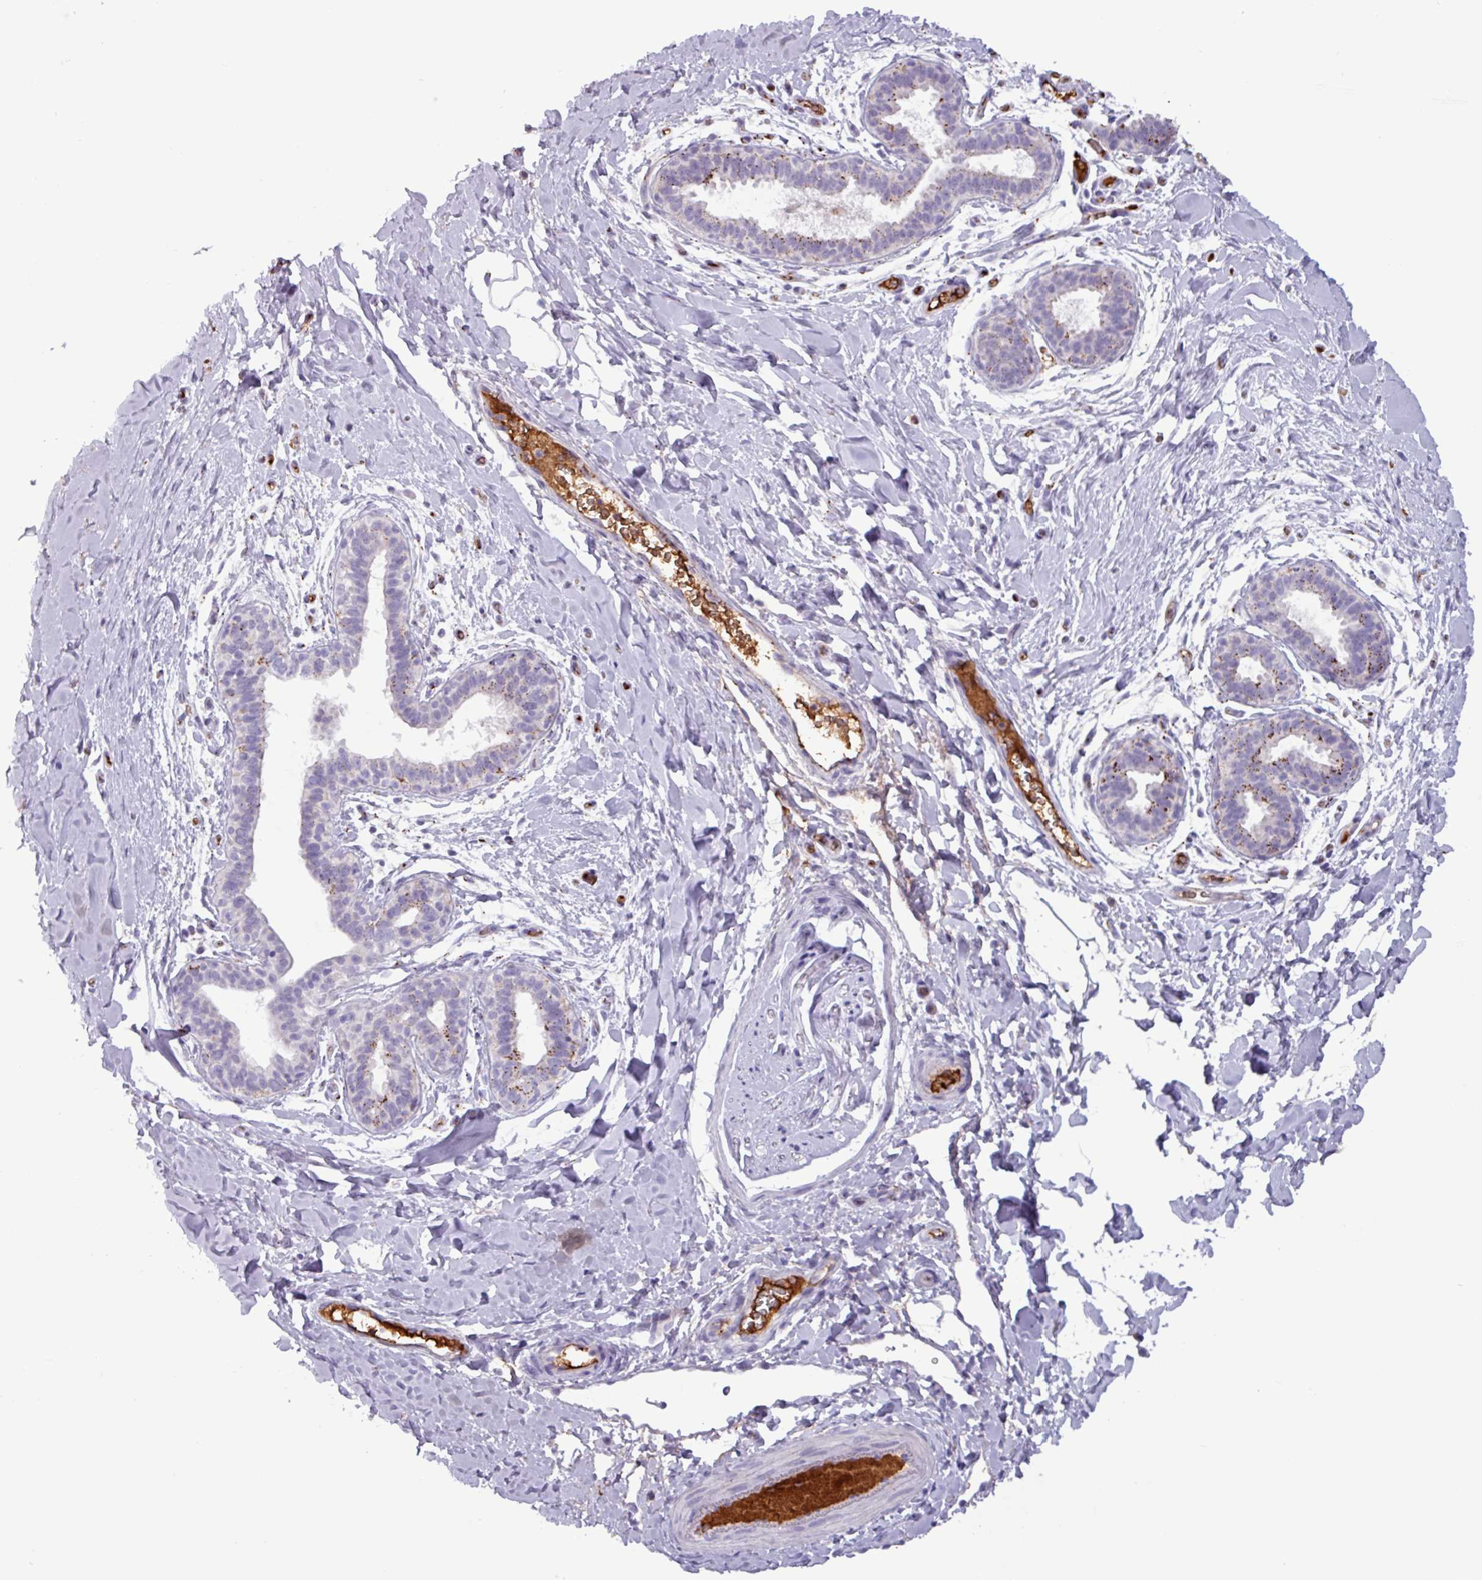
{"staining": {"intensity": "negative", "quantity": "none", "location": "none"}, "tissue": "adipose tissue", "cell_type": "Adipocytes", "image_type": "normal", "snomed": [{"axis": "morphology", "description": "Normal tissue, NOS"}, {"axis": "topography", "description": "Breast"}], "caption": "Immunohistochemistry of normal human adipose tissue reveals no positivity in adipocytes. (DAB (3,3'-diaminobenzidine) IHC visualized using brightfield microscopy, high magnification).", "gene": "PLIN2", "patient": {"sex": "female", "age": 26}}